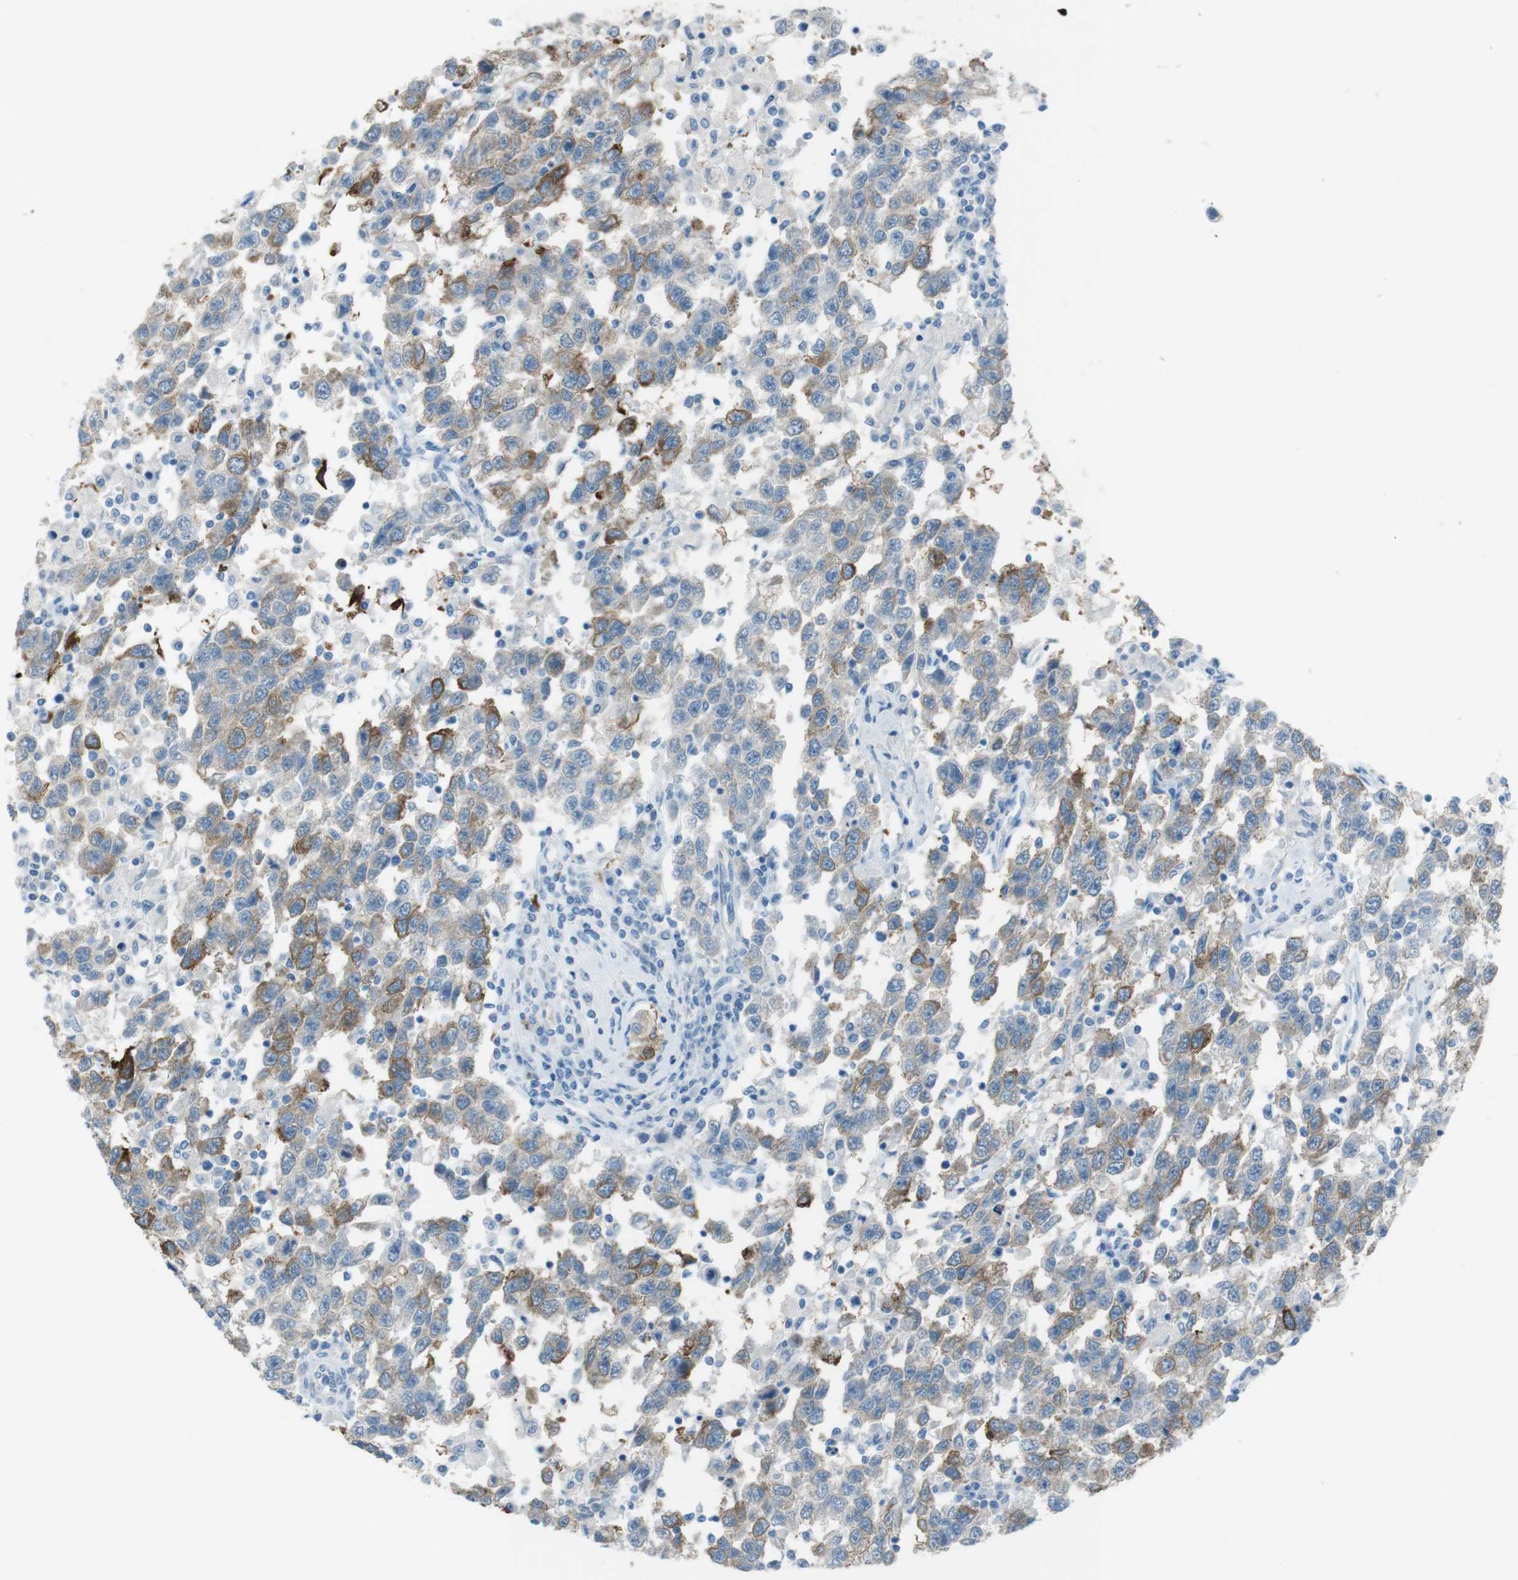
{"staining": {"intensity": "moderate", "quantity": ">75%", "location": "cytoplasmic/membranous"}, "tissue": "testis cancer", "cell_type": "Tumor cells", "image_type": "cancer", "snomed": [{"axis": "morphology", "description": "Seminoma, NOS"}, {"axis": "topography", "description": "Testis"}], "caption": "Human testis cancer stained with a brown dye exhibits moderate cytoplasmic/membranous positive expression in approximately >75% of tumor cells.", "gene": "TUBB2A", "patient": {"sex": "male", "age": 41}}